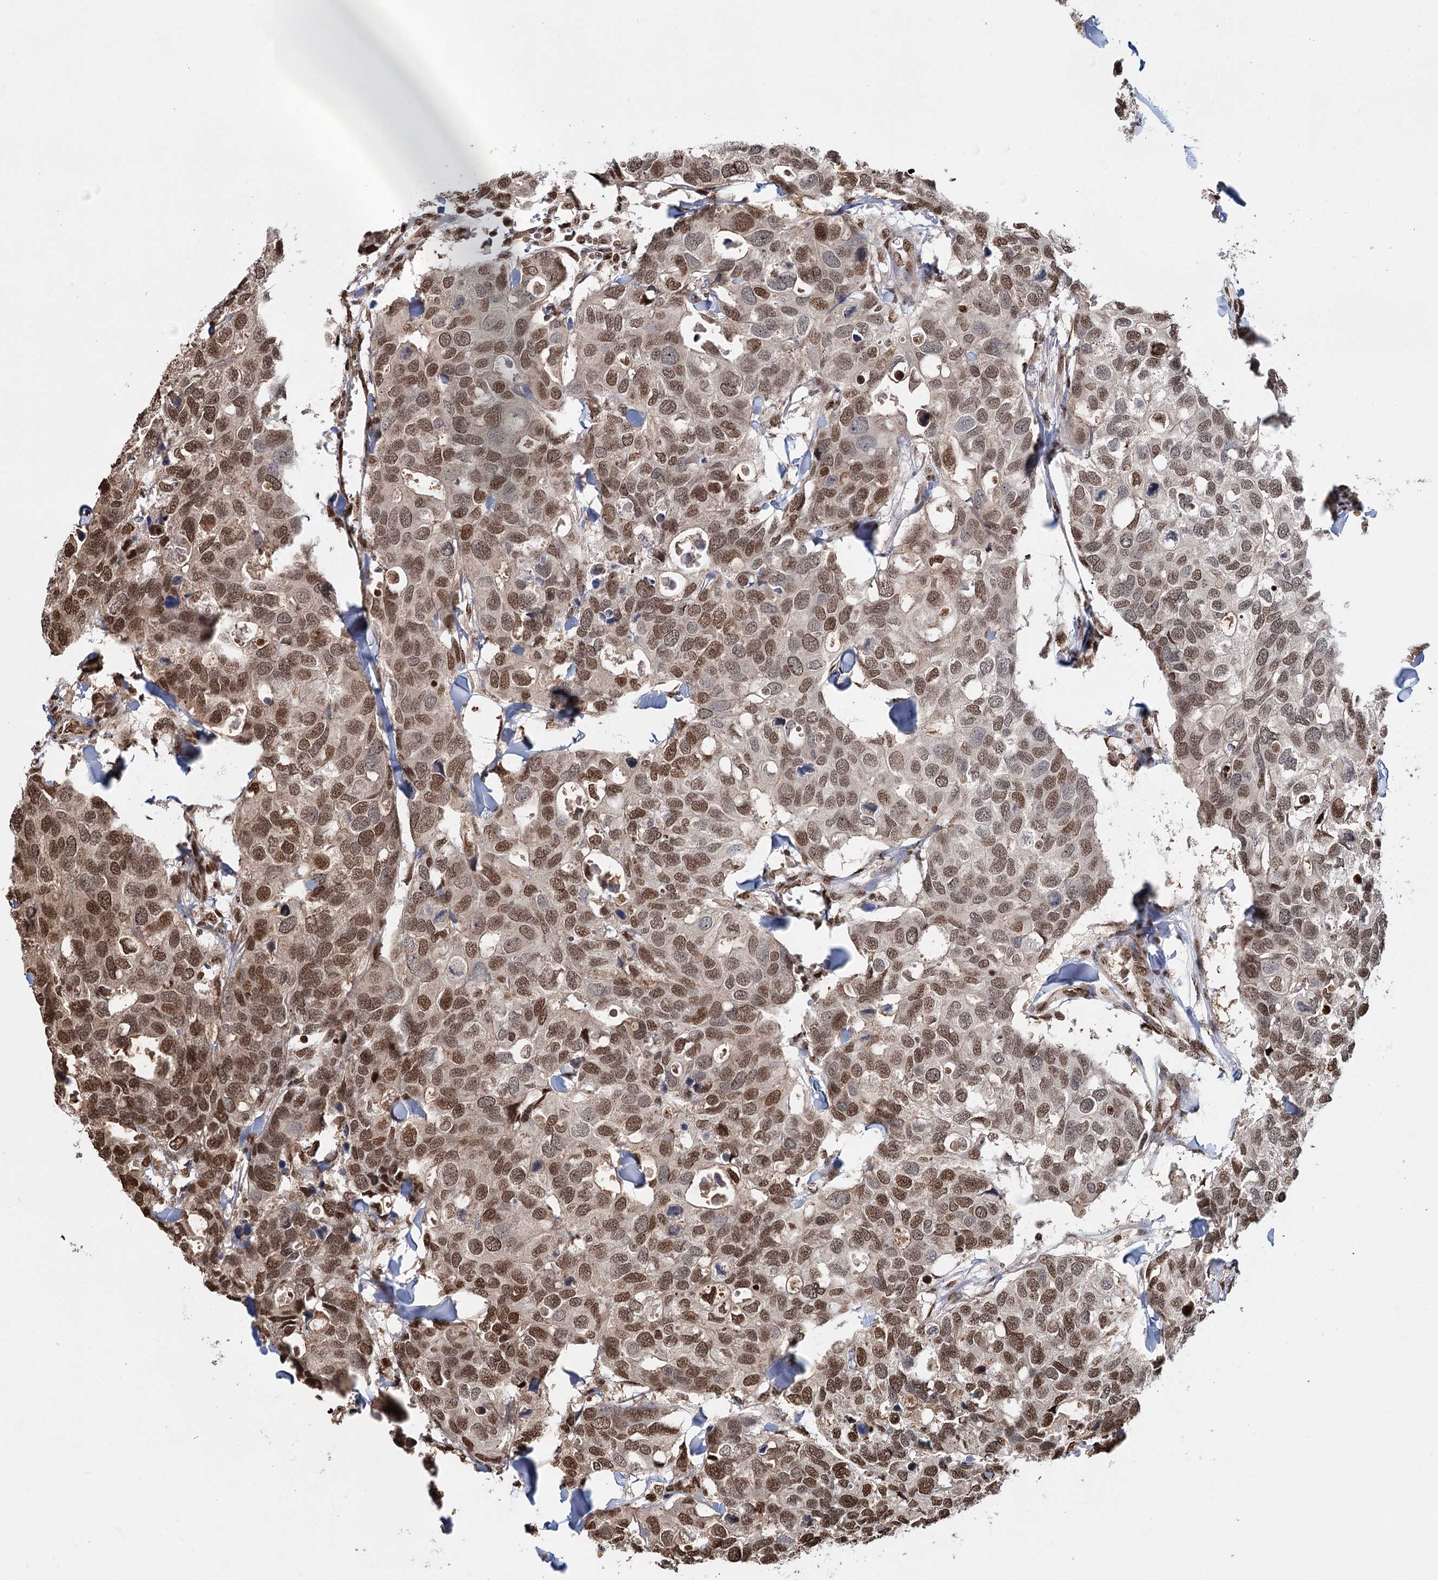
{"staining": {"intensity": "moderate", "quantity": ">75%", "location": "nuclear"}, "tissue": "breast cancer", "cell_type": "Tumor cells", "image_type": "cancer", "snomed": [{"axis": "morphology", "description": "Duct carcinoma"}, {"axis": "topography", "description": "Breast"}], "caption": "This photomicrograph exhibits breast cancer (invasive ductal carcinoma) stained with immunohistochemistry (IHC) to label a protein in brown. The nuclear of tumor cells show moderate positivity for the protein. Nuclei are counter-stained blue.", "gene": "RPS27A", "patient": {"sex": "female", "age": 83}}